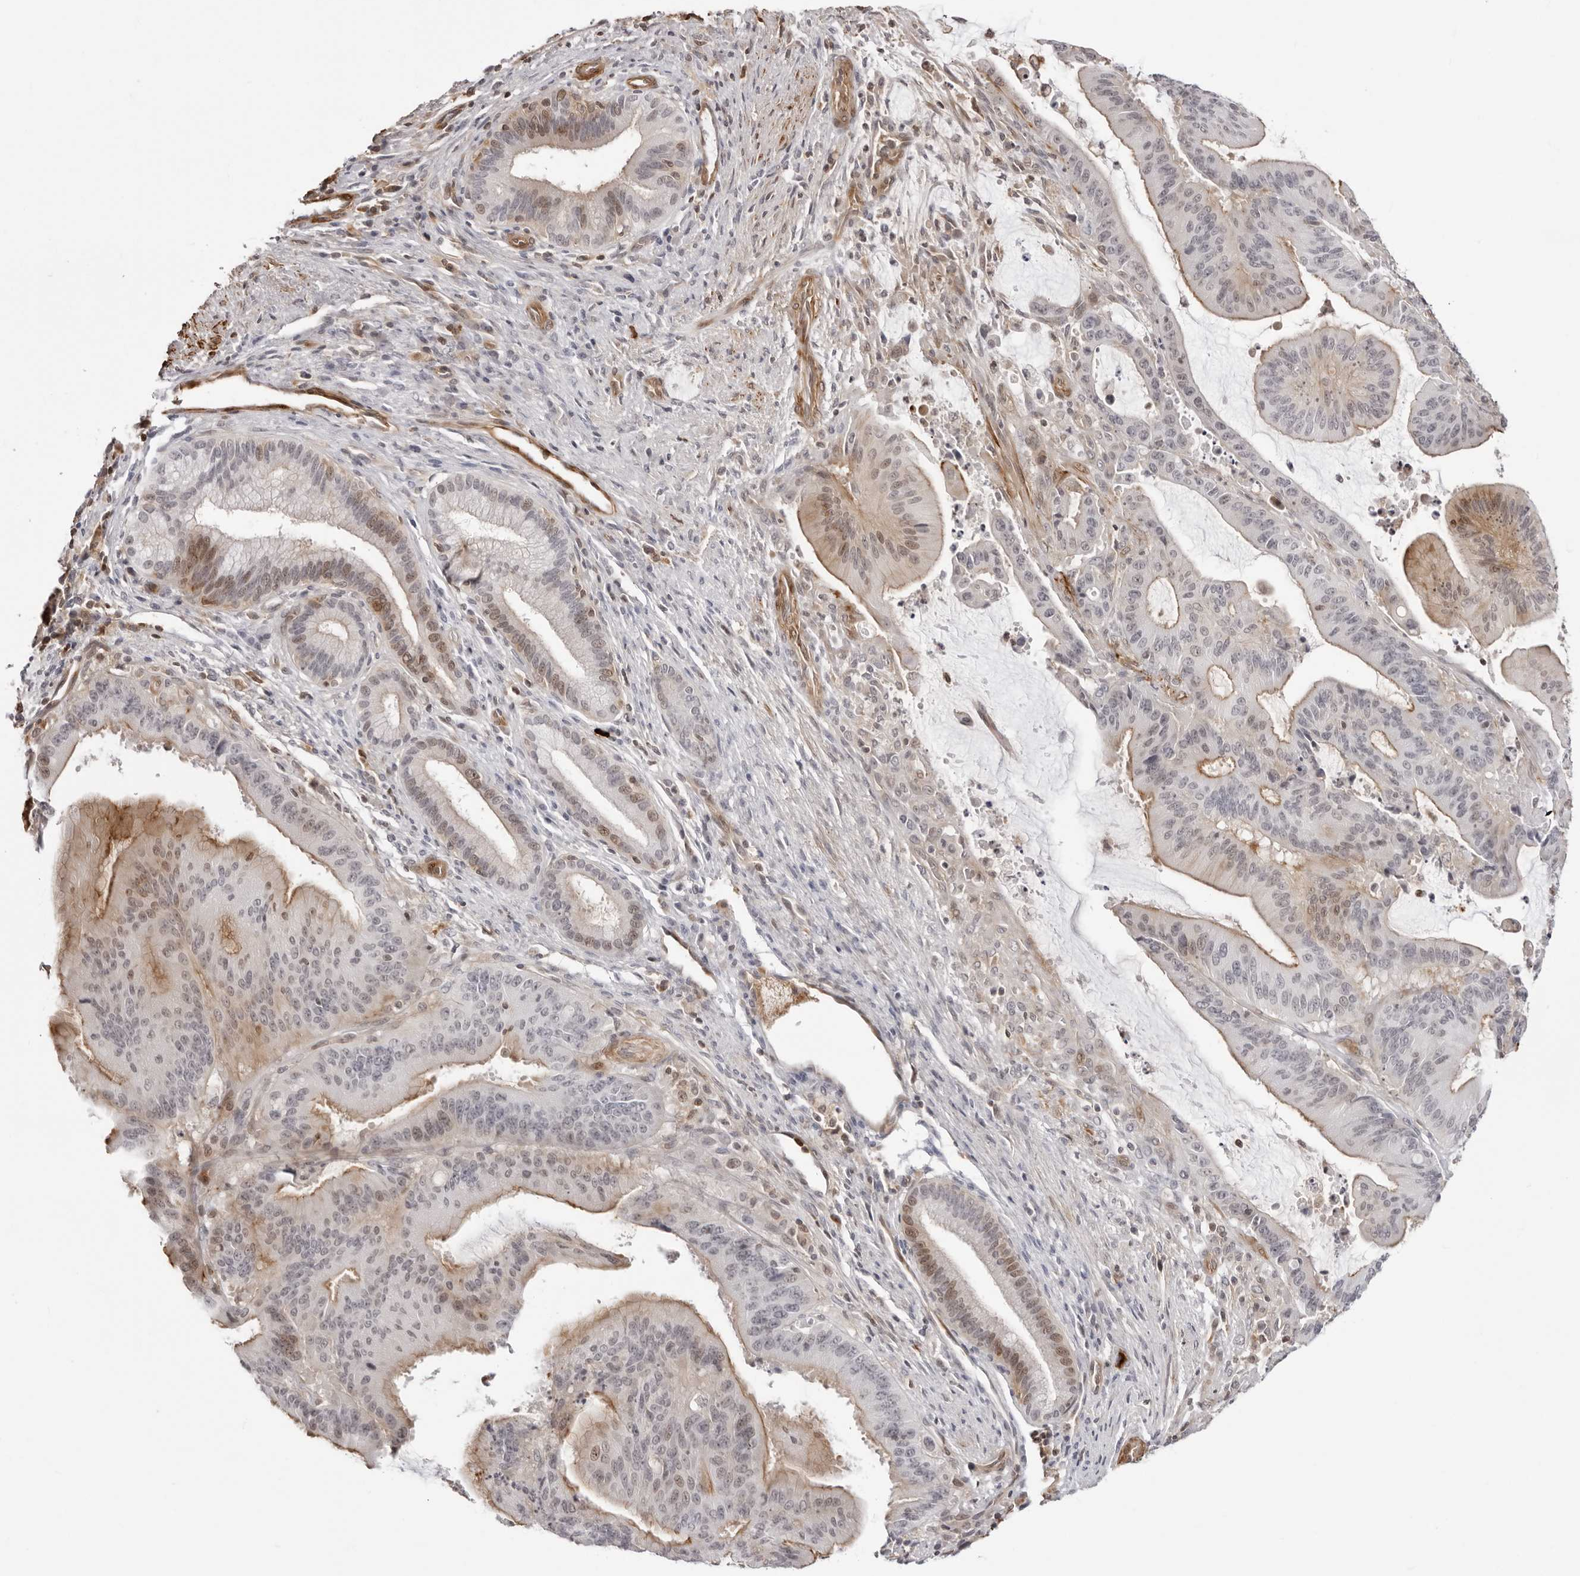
{"staining": {"intensity": "moderate", "quantity": "25%-75%", "location": "cytoplasmic/membranous"}, "tissue": "liver cancer", "cell_type": "Tumor cells", "image_type": "cancer", "snomed": [{"axis": "morphology", "description": "Normal tissue, NOS"}, {"axis": "morphology", "description": "Cholangiocarcinoma"}, {"axis": "topography", "description": "Liver"}, {"axis": "topography", "description": "Peripheral nerve tissue"}], "caption": "Brown immunohistochemical staining in liver cancer demonstrates moderate cytoplasmic/membranous expression in about 25%-75% of tumor cells.", "gene": "UNK", "patient": {"sex": "female", "age": 73}}